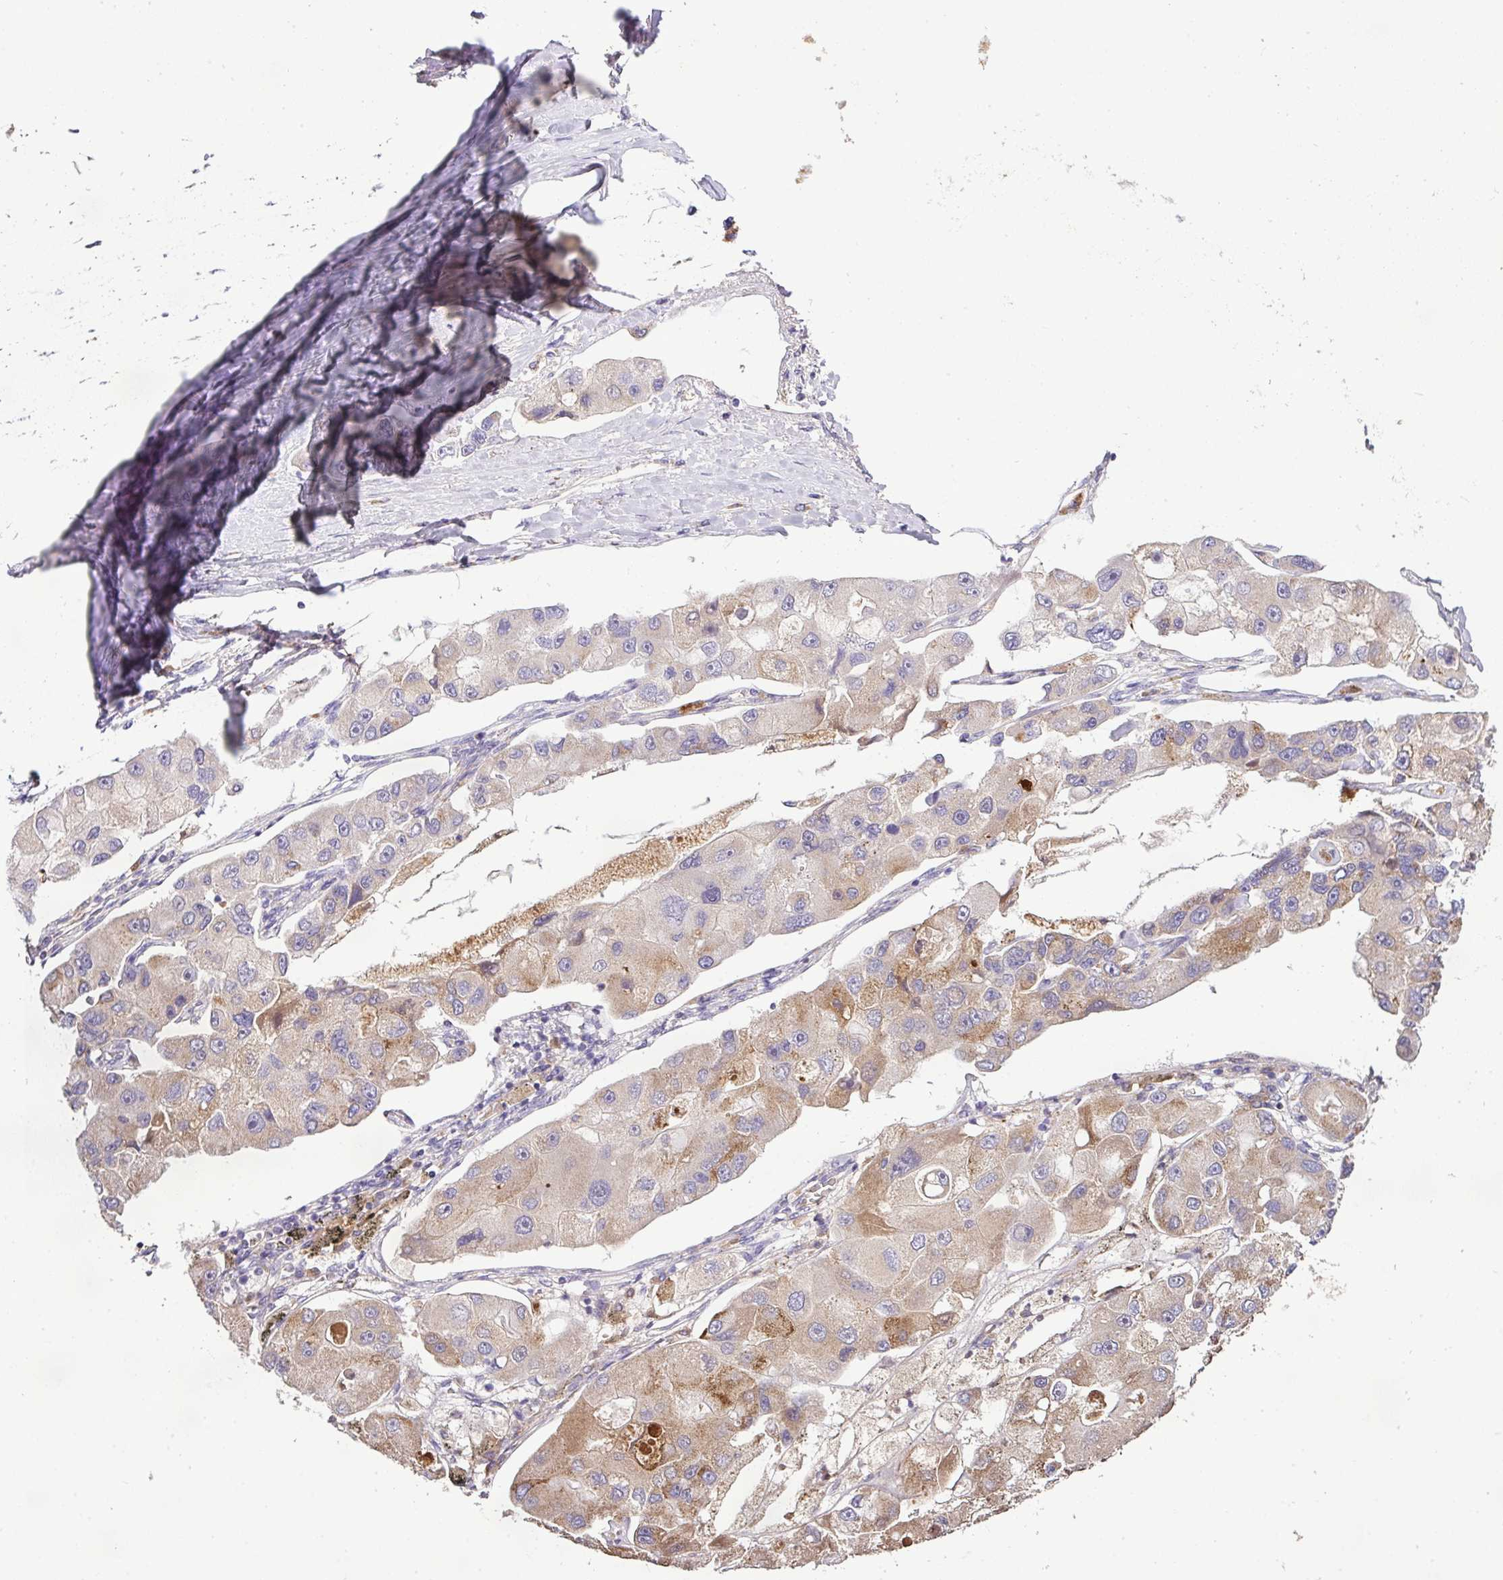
{"staining": {"intensity": "moderate", "quantity": "25%-75%", "location": "cytoplasmic/membranous"}, "tissue": "lung cancer", "cell_type": "Tumor cells", "image_type": "cancer", "snomed": [{"axis": "morphology", "description": "Adenocarcinoma, NOS"}, {"axis": "topography", "description": "Lung"}], "caption": "Immunohistochemistry (IHC) image of neoplastic tissue: human lung cancer (adenocarcinoma) stained using IHC displays medium levels of moderate protein expression localized specifically in the cytoplasmic/membranous of tumor cells, appearing as a cytoplasmic/membranous brown color.", "gene": "CAB39L", "patient": {"sex": "female", "age": 54}}